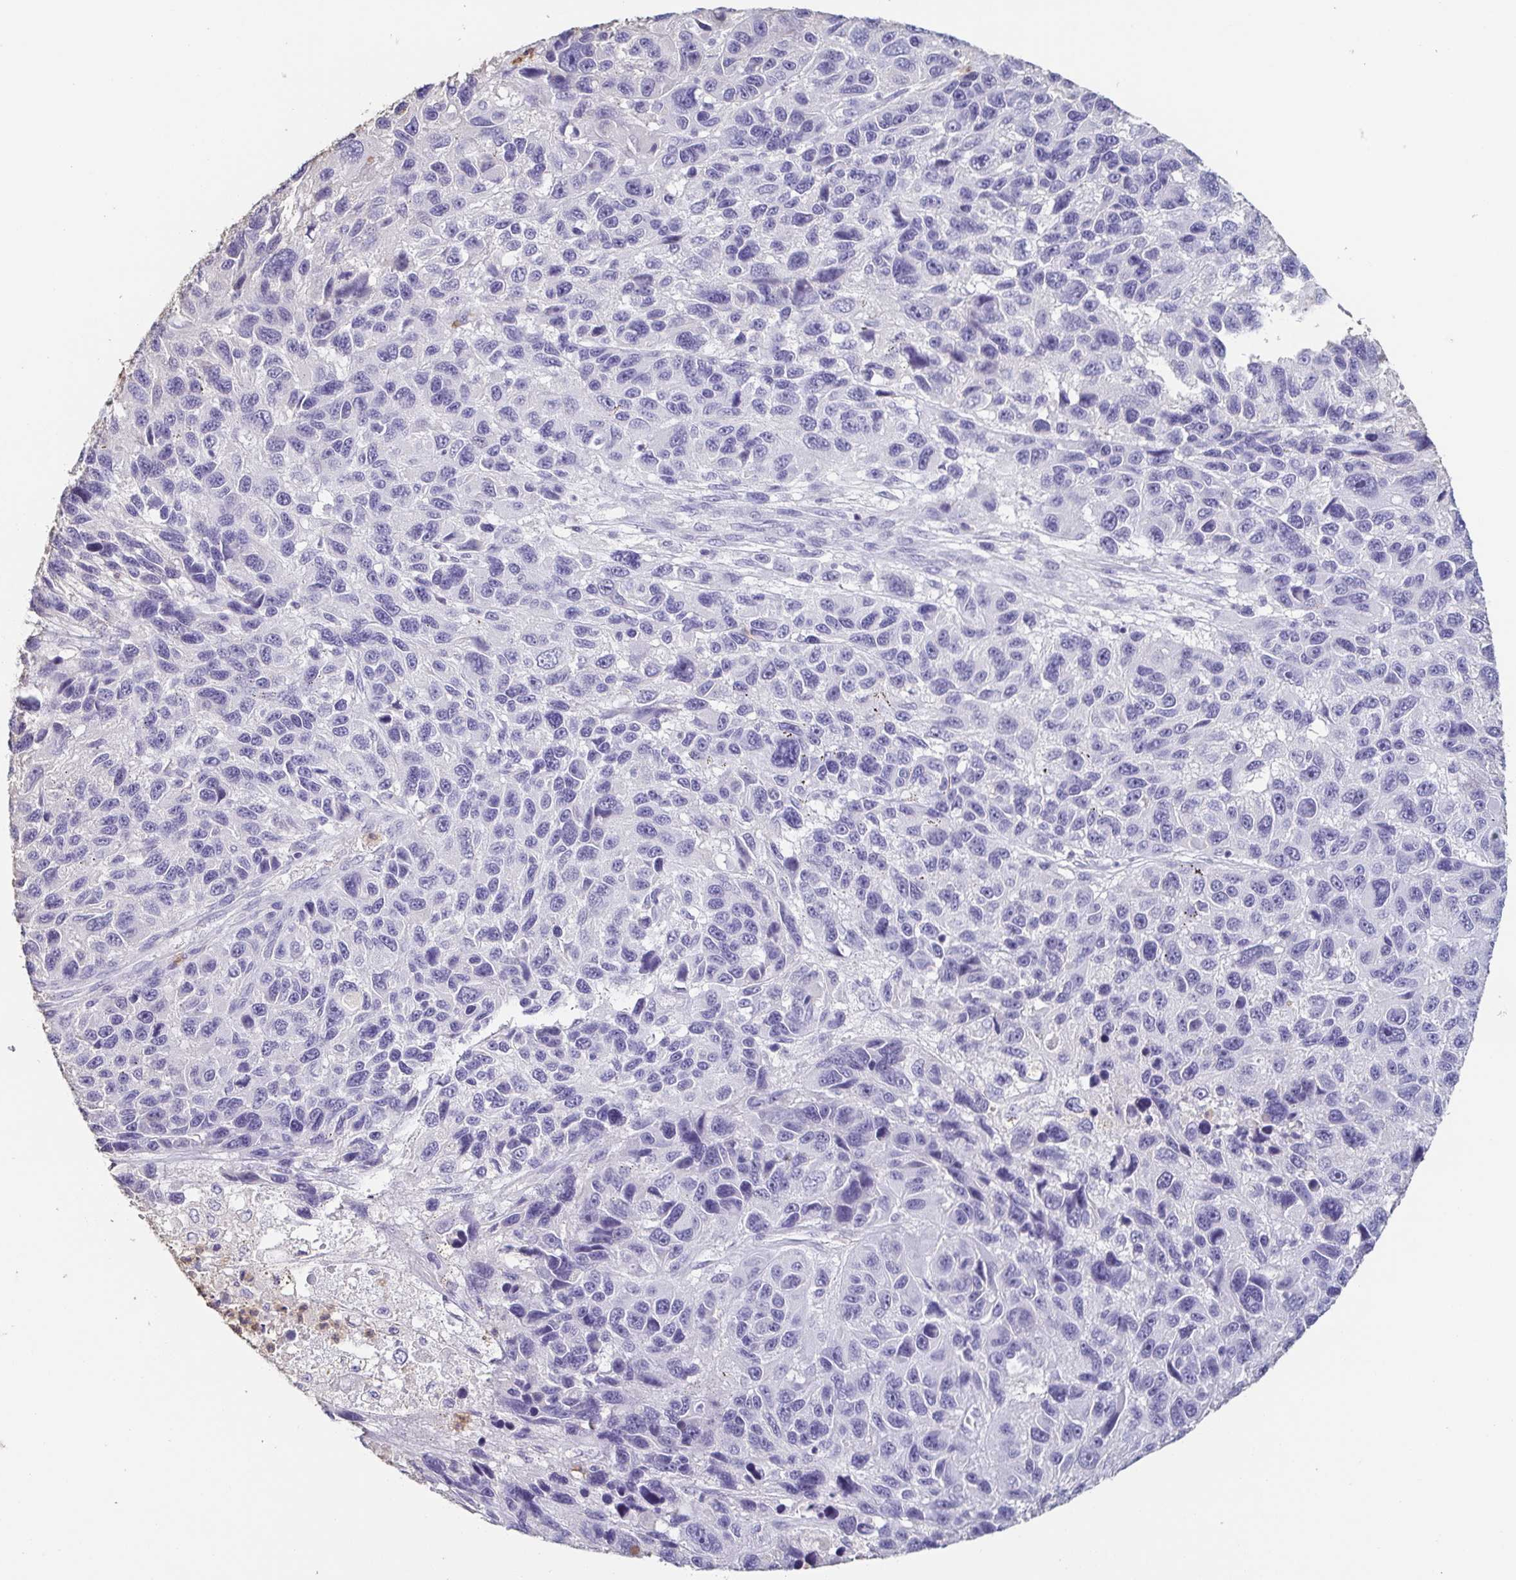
{"staining": {"intensity": "negative", "quantity": "none", "location": "none"}, "tissue": "melanoma", "cell_type": "Tumor cells", "image_type": "cancer", "snomed": [{"axis": "morphology", "description": "Malignant melanoma, NOS"}, {"axis": "topography", "description": "Skin"}], "caption": "Immunohistochemistry histopathology image of melanoma stained for a protein (brown), which displays no positivity in tumor cells. (DAB (3,3'-diaminobenzidine) immunohistochemistry with hematoxylin counter stain).", "gene": "BPIFA2", "patient": {"sex": "male", "age": 53}}